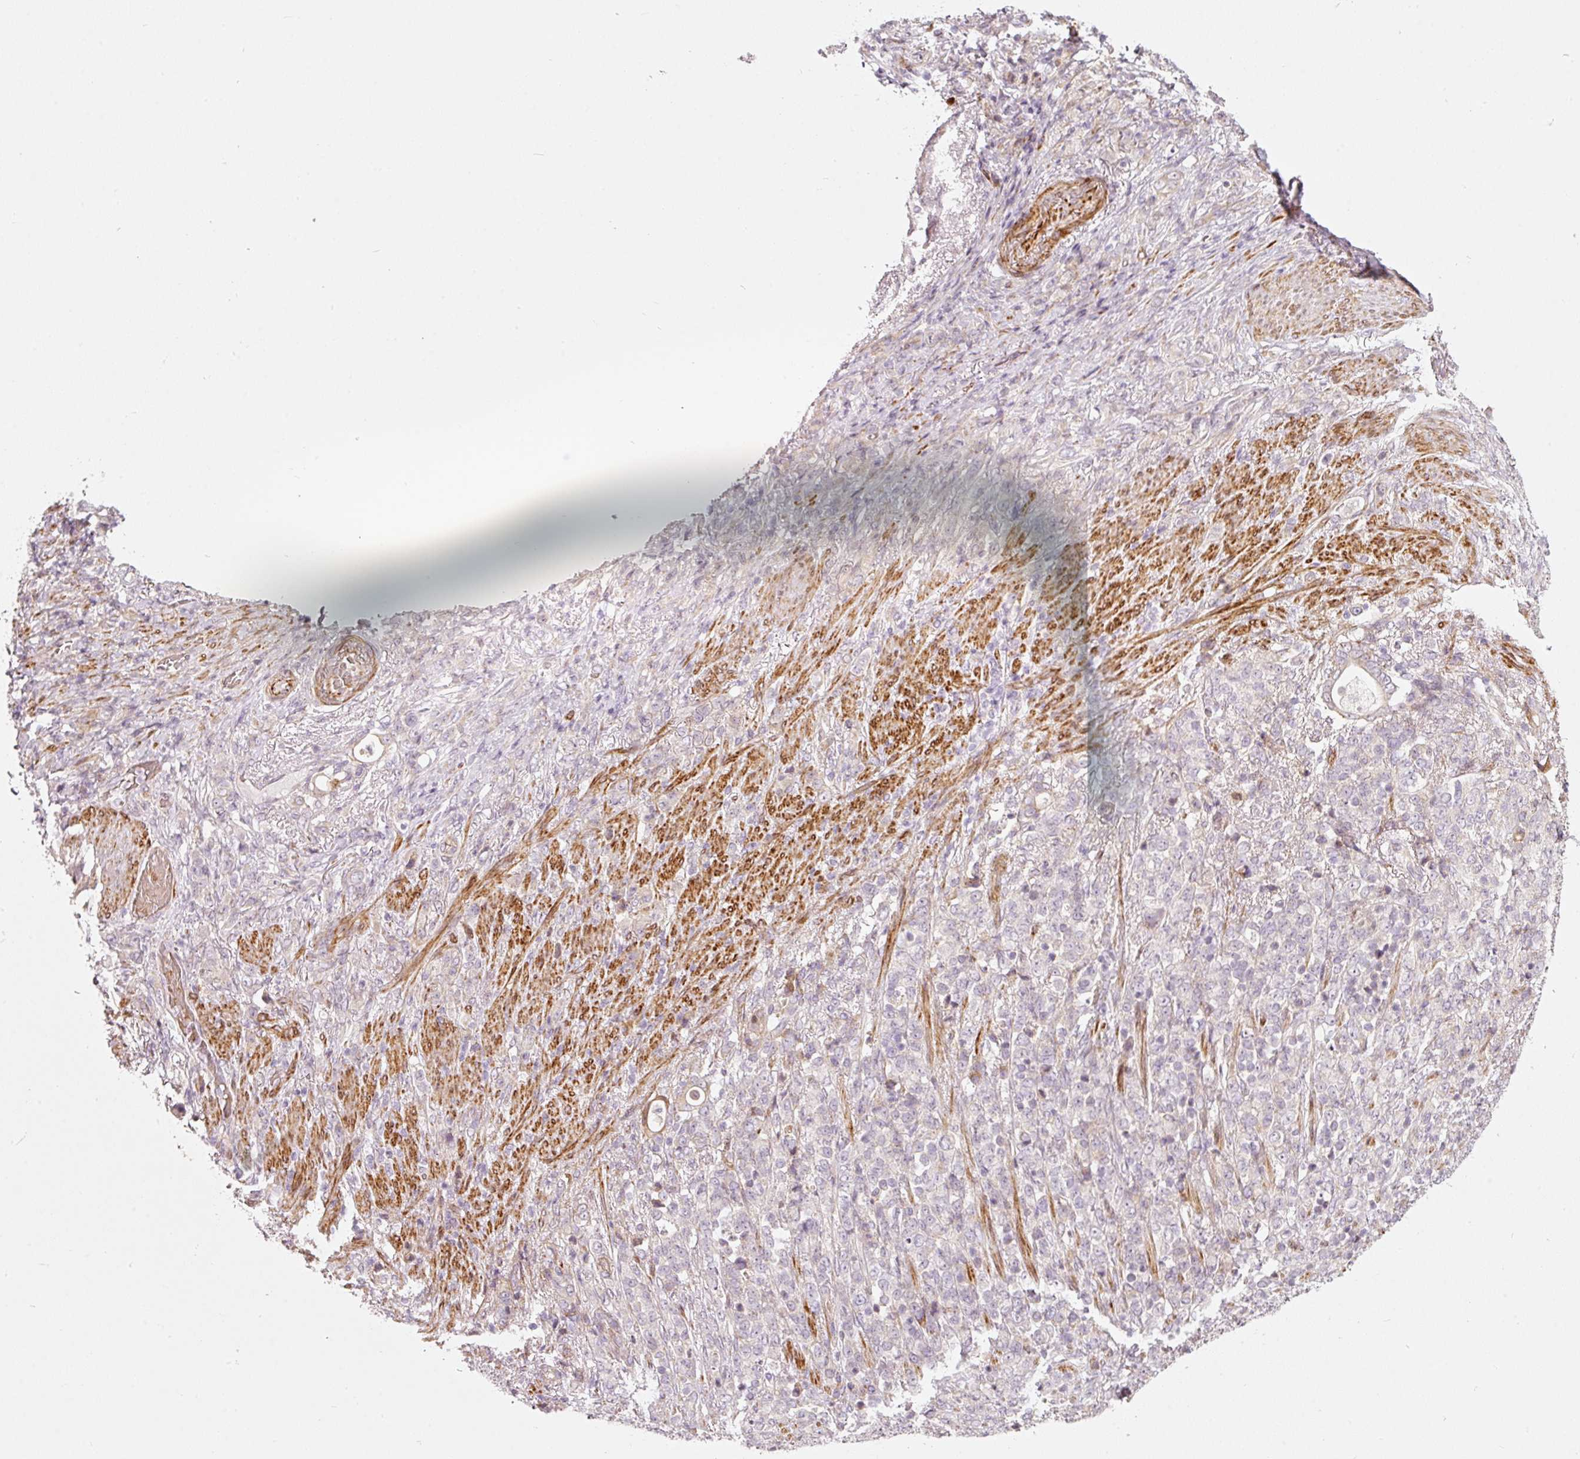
{"staining": {"intensity": "negative", "quantity": "none", "location": "none"}, "tissue": "stomach cancer", "cell_type": "Tumor cells", "image_type": "cancer", "snomed": [{"axis": "morphology", "description": "Adenocarcinoma, NOS"}, {"axis": "topography", "description": "Stomach"}], "caption": "Tumor cells are negative for brown protein staining in adenocarcinoma (stomach).", "gene": "KCNQ1", "patient": {"sex": "female", "age": 79}}